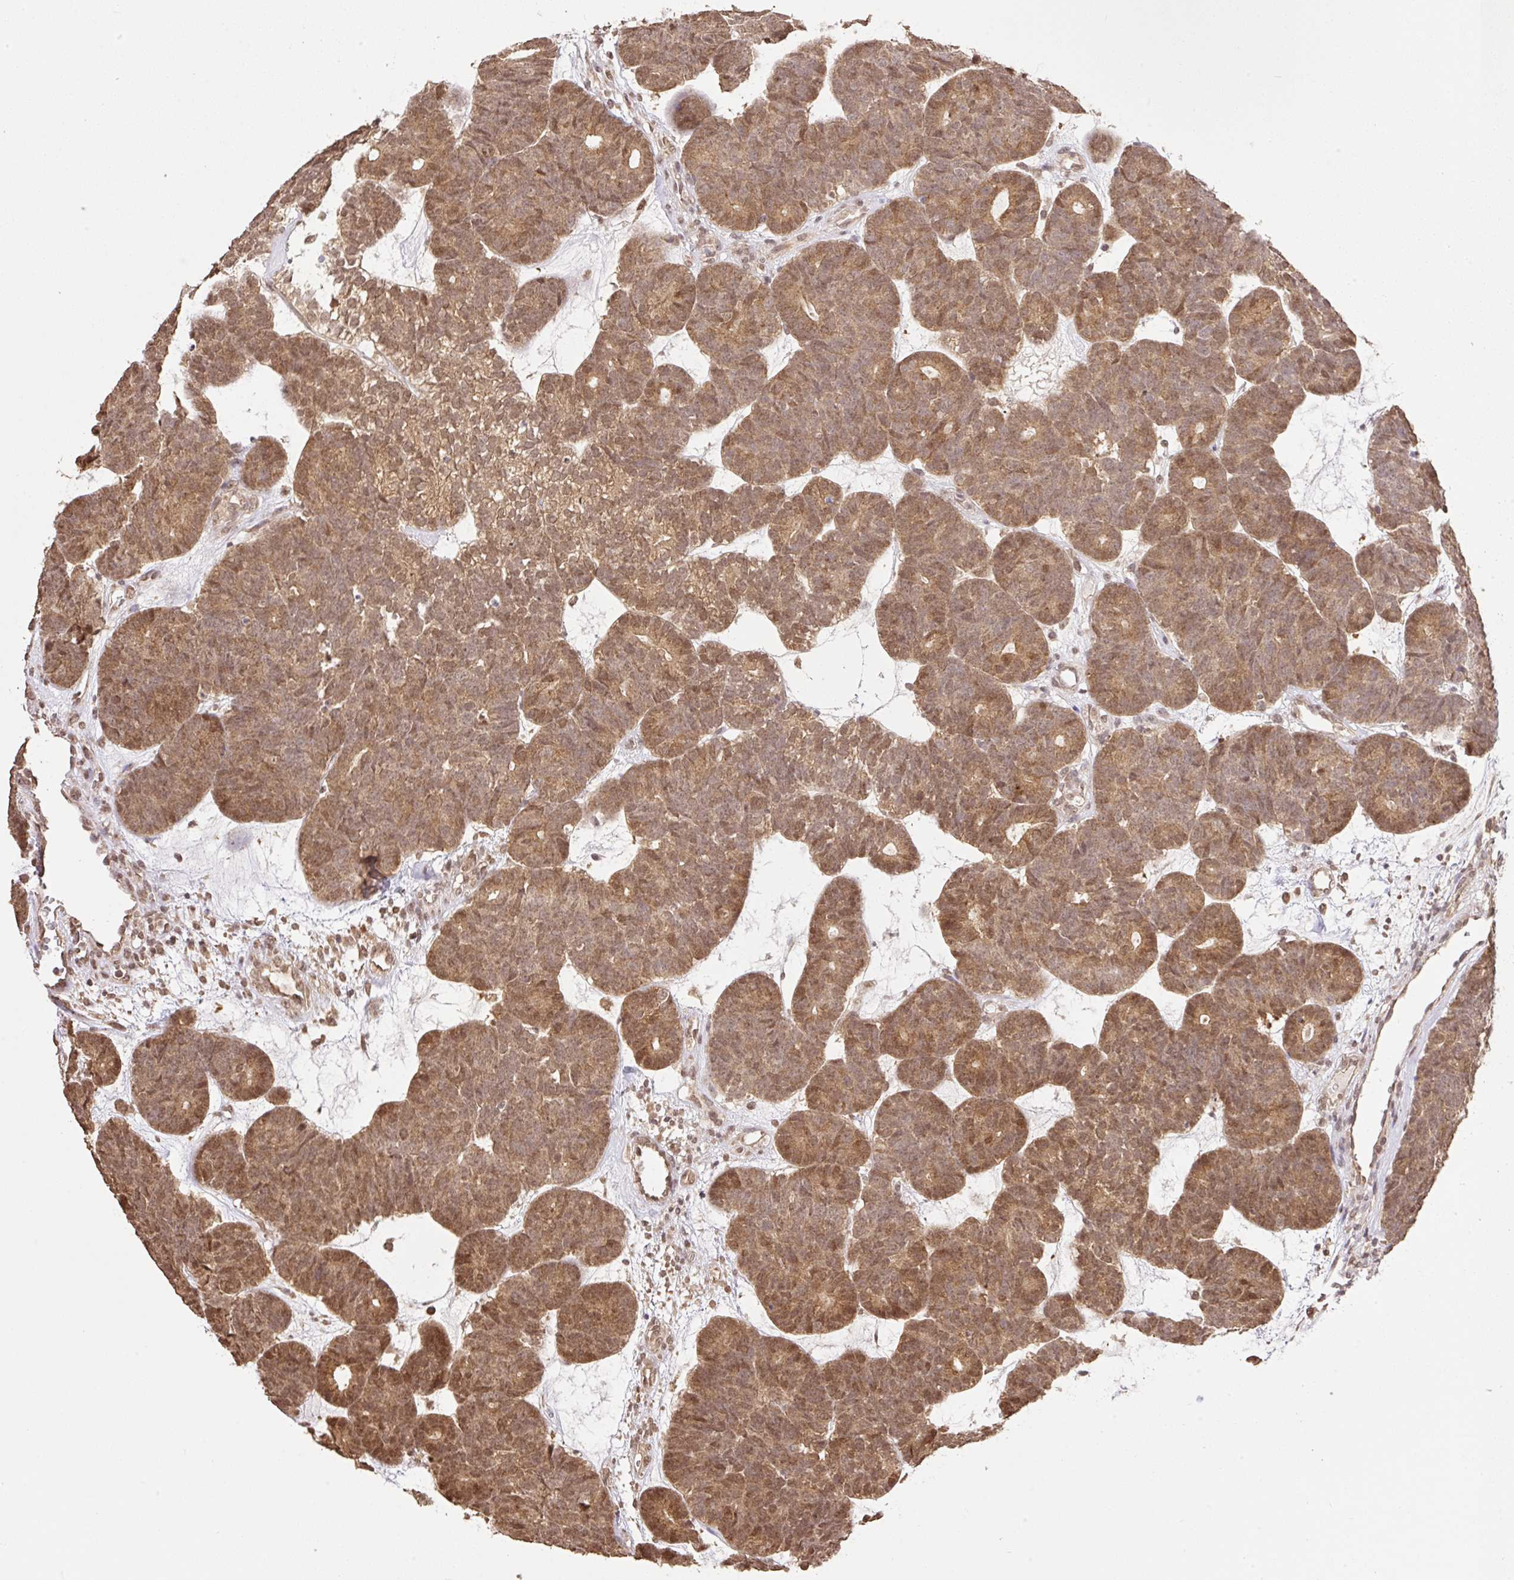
{"staining": {"intensity": "moderate", "quantity": ">75%", "location": "cytoplasmic/membranous,nuclear"}, "tissue": "head and neck cancer", "cell_type": "Tumor cells", "image_type": "cancer", "snomed": [{"axis": "morphology", "description": "Adenocarcinoma, NOS"}, {"axis": "topography", "description": "Head-Neck"}], "caption": "IHC of adenocarcinoma (head and neck) shows medium levels of moderate cytoplasmic/membranous and nuclear positivity in approximately >75% of tumor cells.", "gene": "VPS25", "patient": {"sex": "female", "age": 81}}